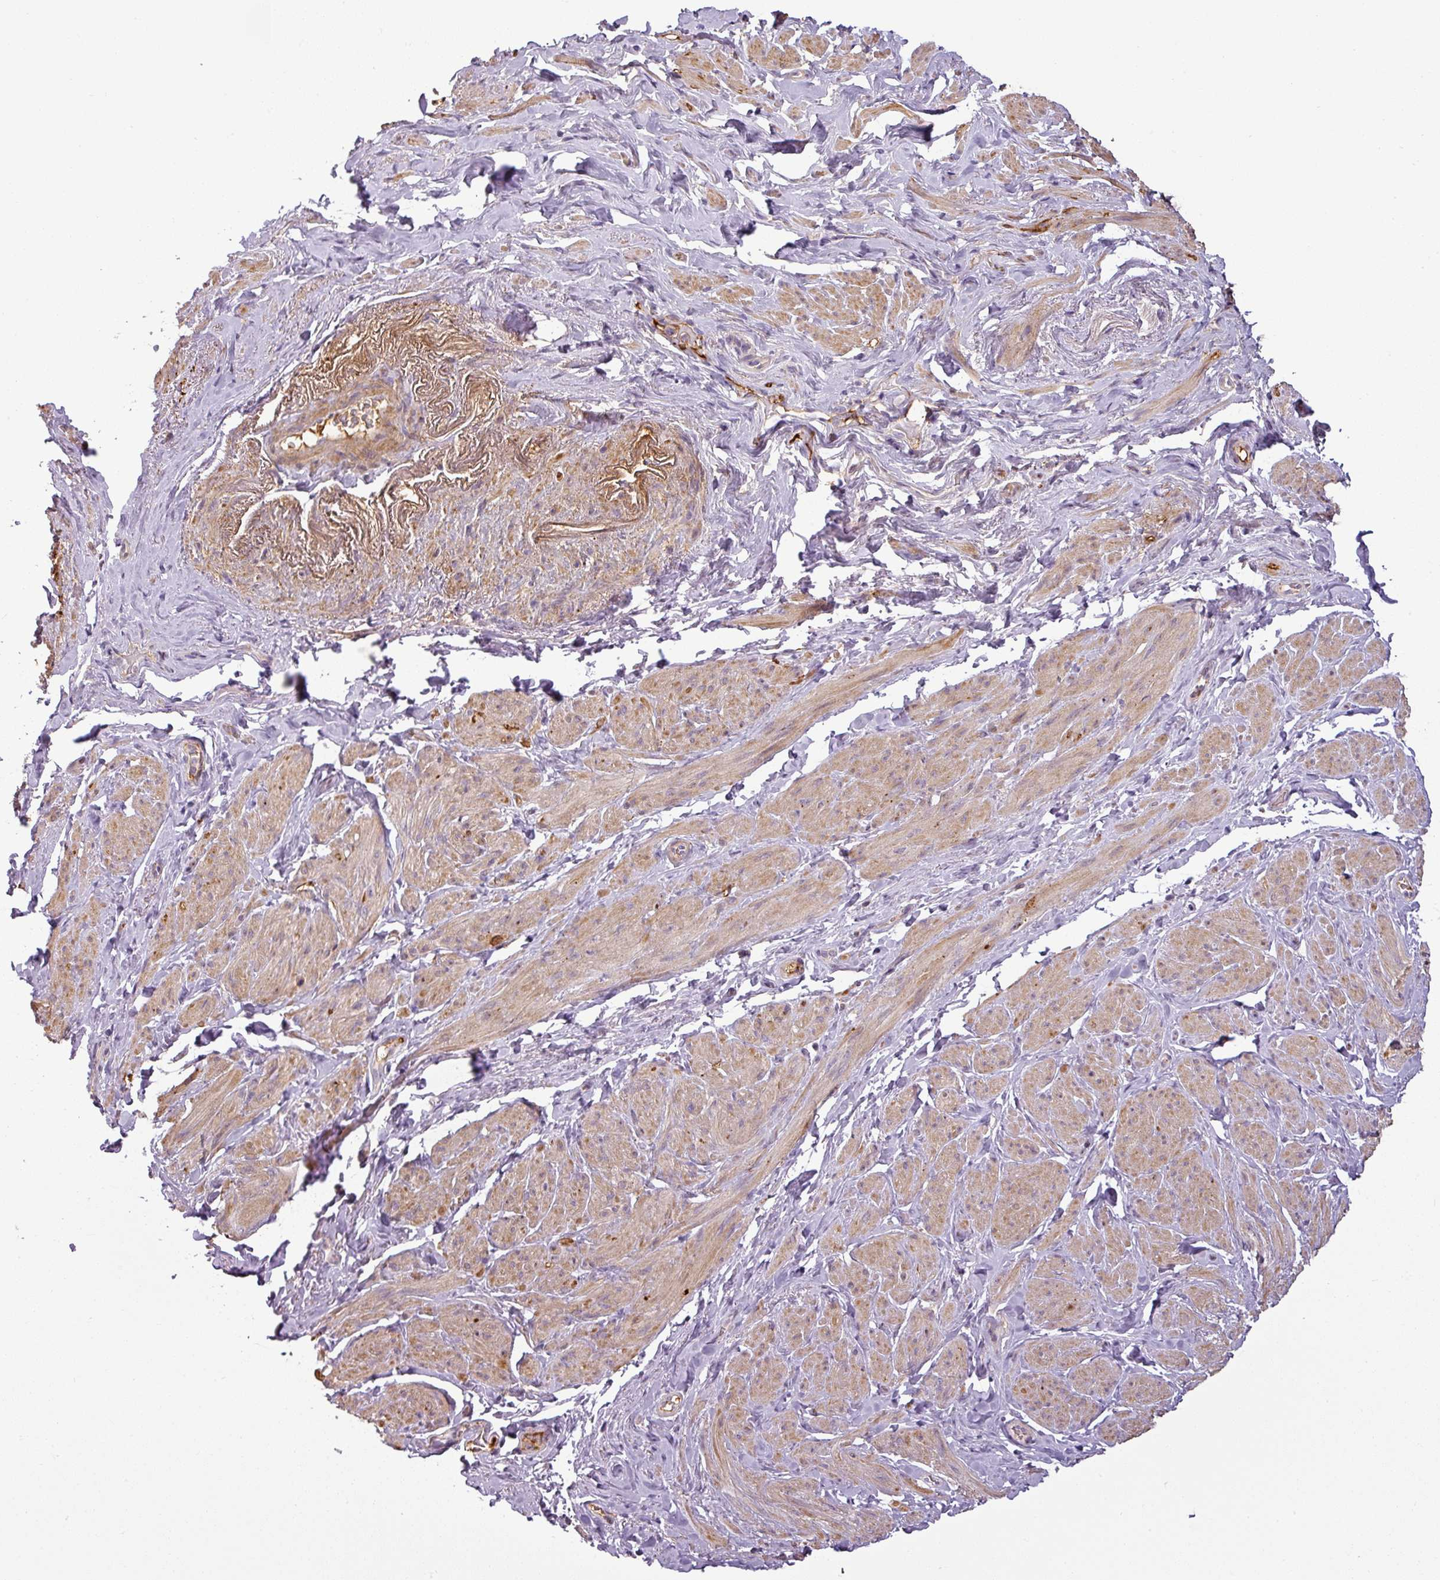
{"staining": {"intensity": "moderate", "quantity": "25%-75%", "location": "cytoplasmic/membranous"}, "tissue": "smooth muscle", "cell_type": "Smooth muscle cells", "image_type": "normal", "snomed": [{"axis": "morphology", "description": "Normal tissue, NOS"}, {"axis": "topography", "description": "Smooth muscle"}, {"axis": "topography", "description": "Peripheral nerve tissue"}], "caption": "Immunohistochemistry of unremarkable human smooth muscle demonstrates medium levels of moderate cytoplasmic/membranous staining in about 25%-75% of smooth muscle cells. (DAB = brown stain, brightfield microscopy at high magnification).", "gene": "APOC1", "patient": {"sex": "male", "age": 69}}